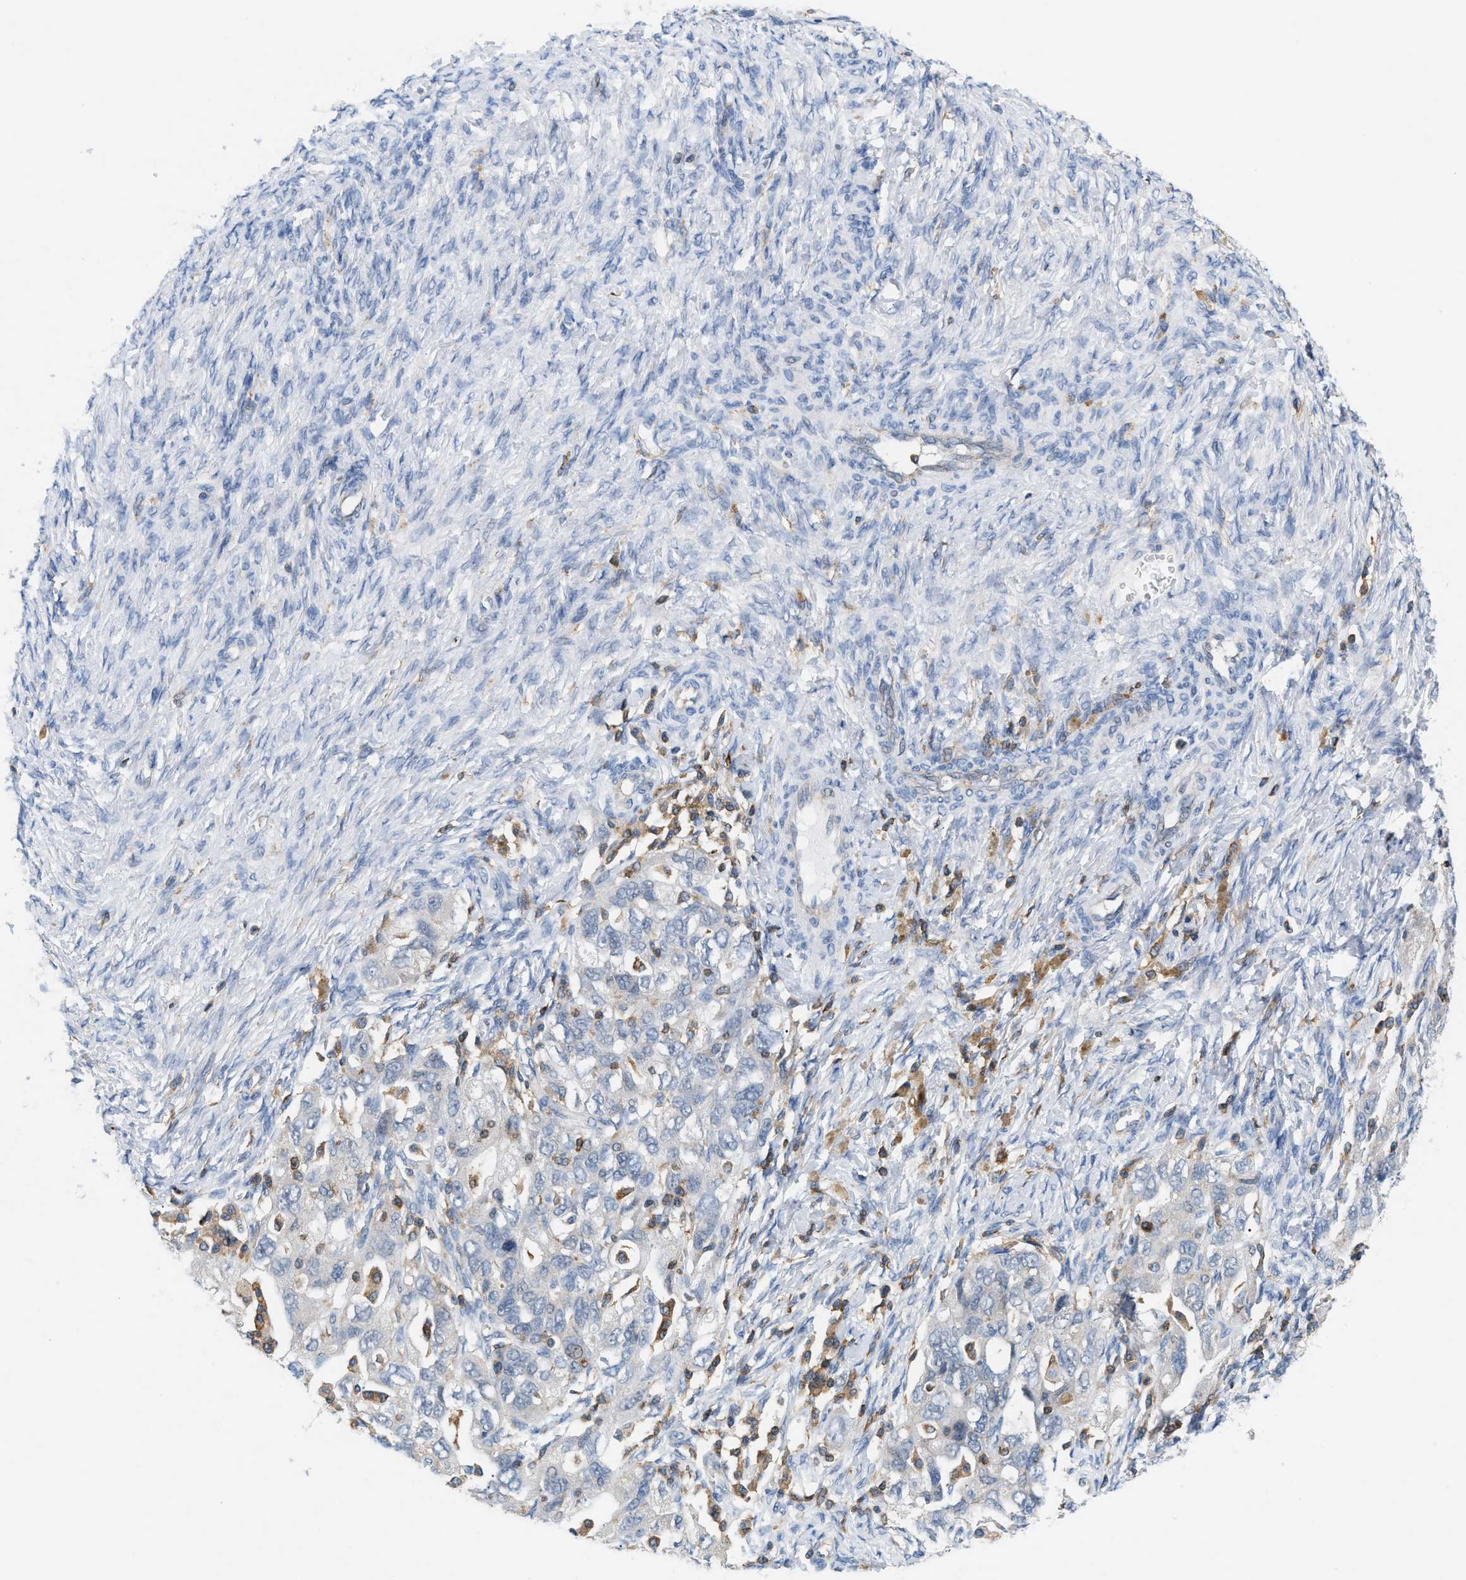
{"staining": {"intensity": "negative", "quantity": "none", "location": "none"}, "tissue": "ovarian cancer", "cell_type": "Tumor cells", "image_type": "cancer", "snomed": [{"axis": "morphology", "description": "Carcinoma, NOS"}, {"axis": "morphology", "description": "Cystadenocarcinoma, serous, NOS"}, {"axis": "topography", "description": "Ovary"}], "caption": "This image is of carcinoma (ovarian) stained with immunohistochemistry (IHC) to label a protein in brown with the nuclei are counter-stained blue. There is no expression in tumor cells.", "gene": "INPP5D", "patient": {"sex": "female", "age": 69}}